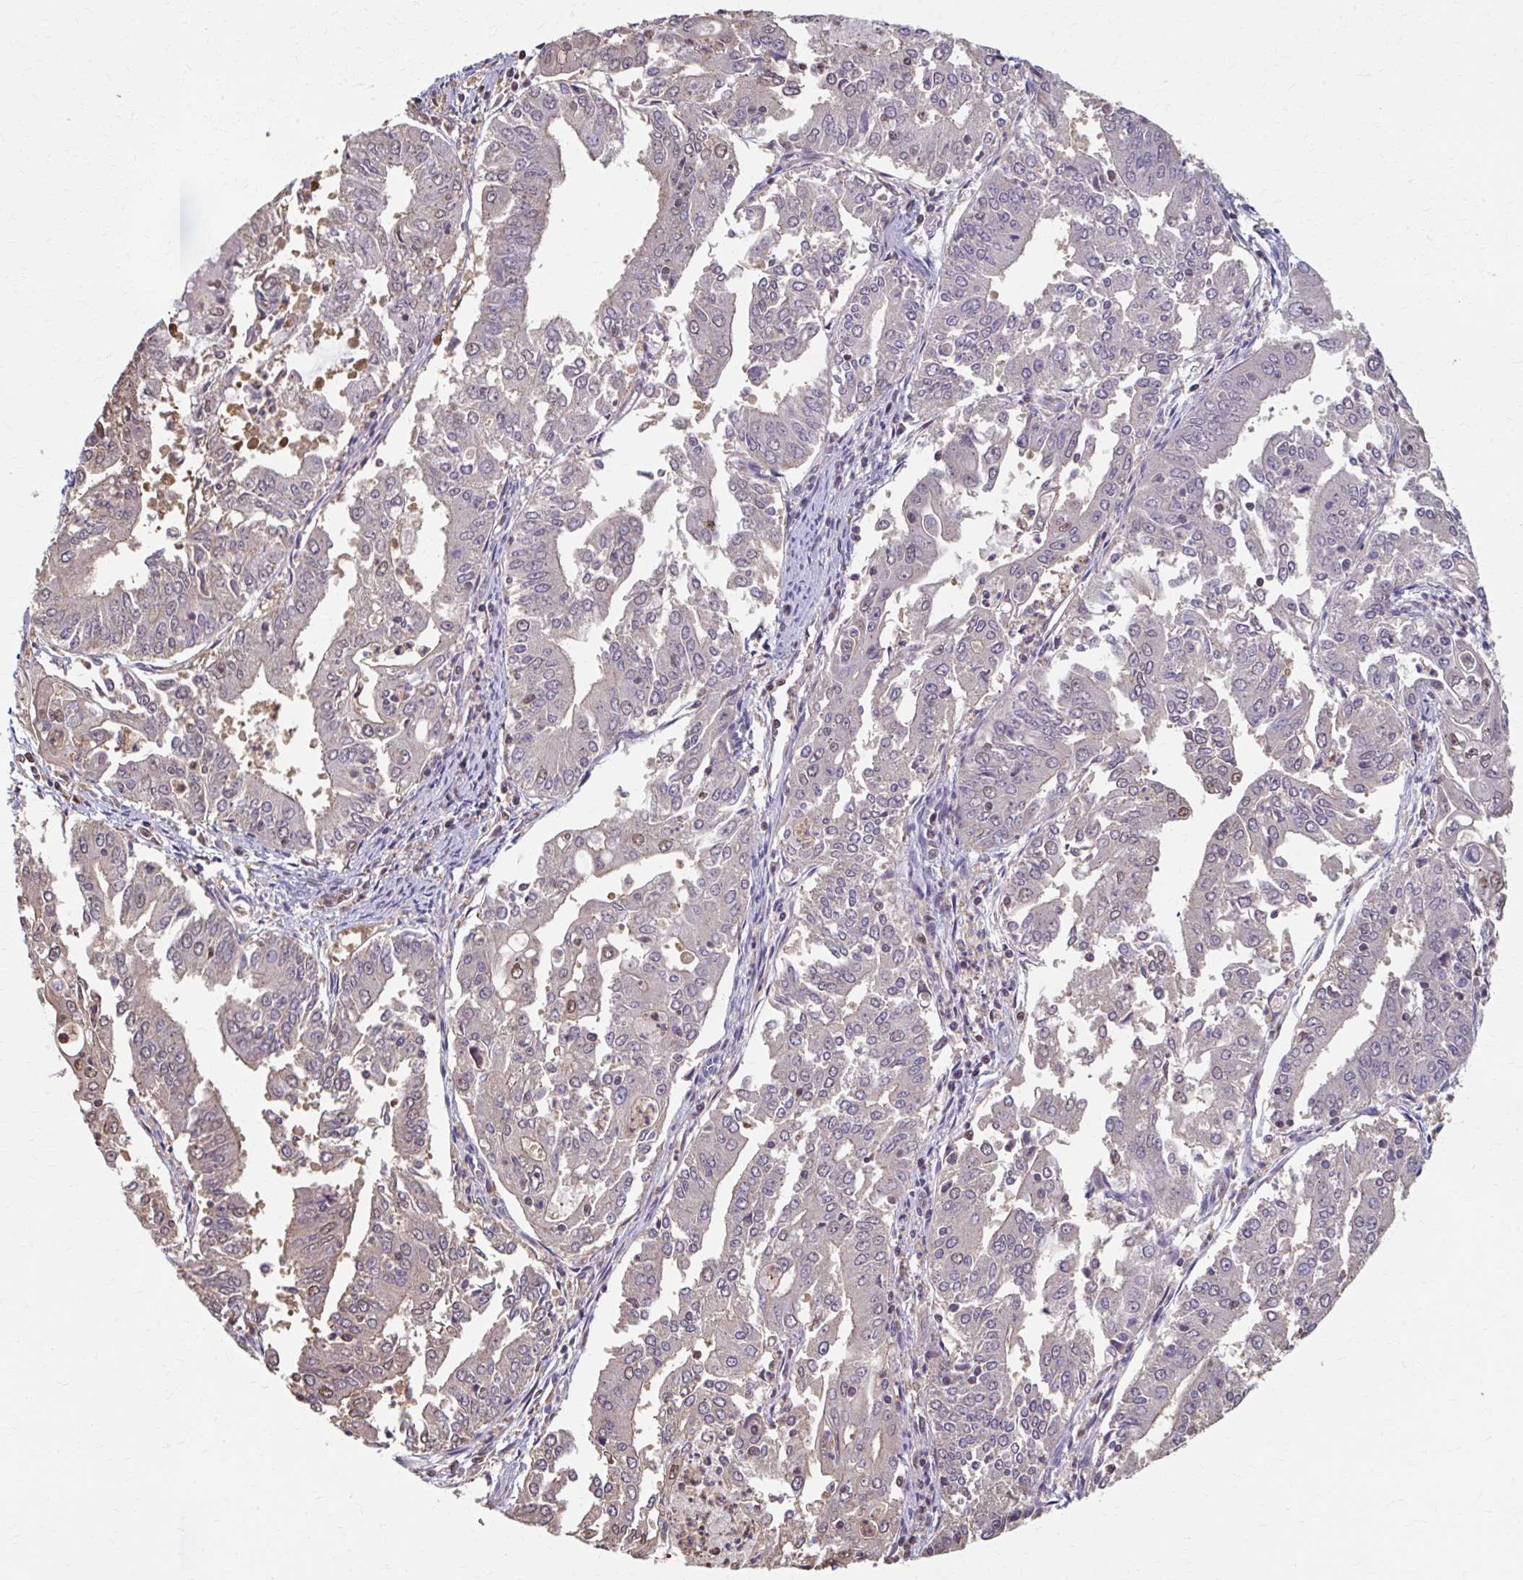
{"staining": {"intensity": "weak", "quantity": "<25%", "location": "nuclear"}, "tissue": "cervical cancer", "cell_type": "Tumor cells", "image_type": "cancer", "snomed": [{"axis": "morphology", "description": "Adenocarcinoma, NOS"}, {"axis": "topography", "description": "Cervix"}], "caption": "DAB immunohistochemical staining of cervical cancer (adenocarcinoma) exhibits no significant staining in tumor cells.", "gene": "ING4", "patient": {"sex": "female", "age": 56}}